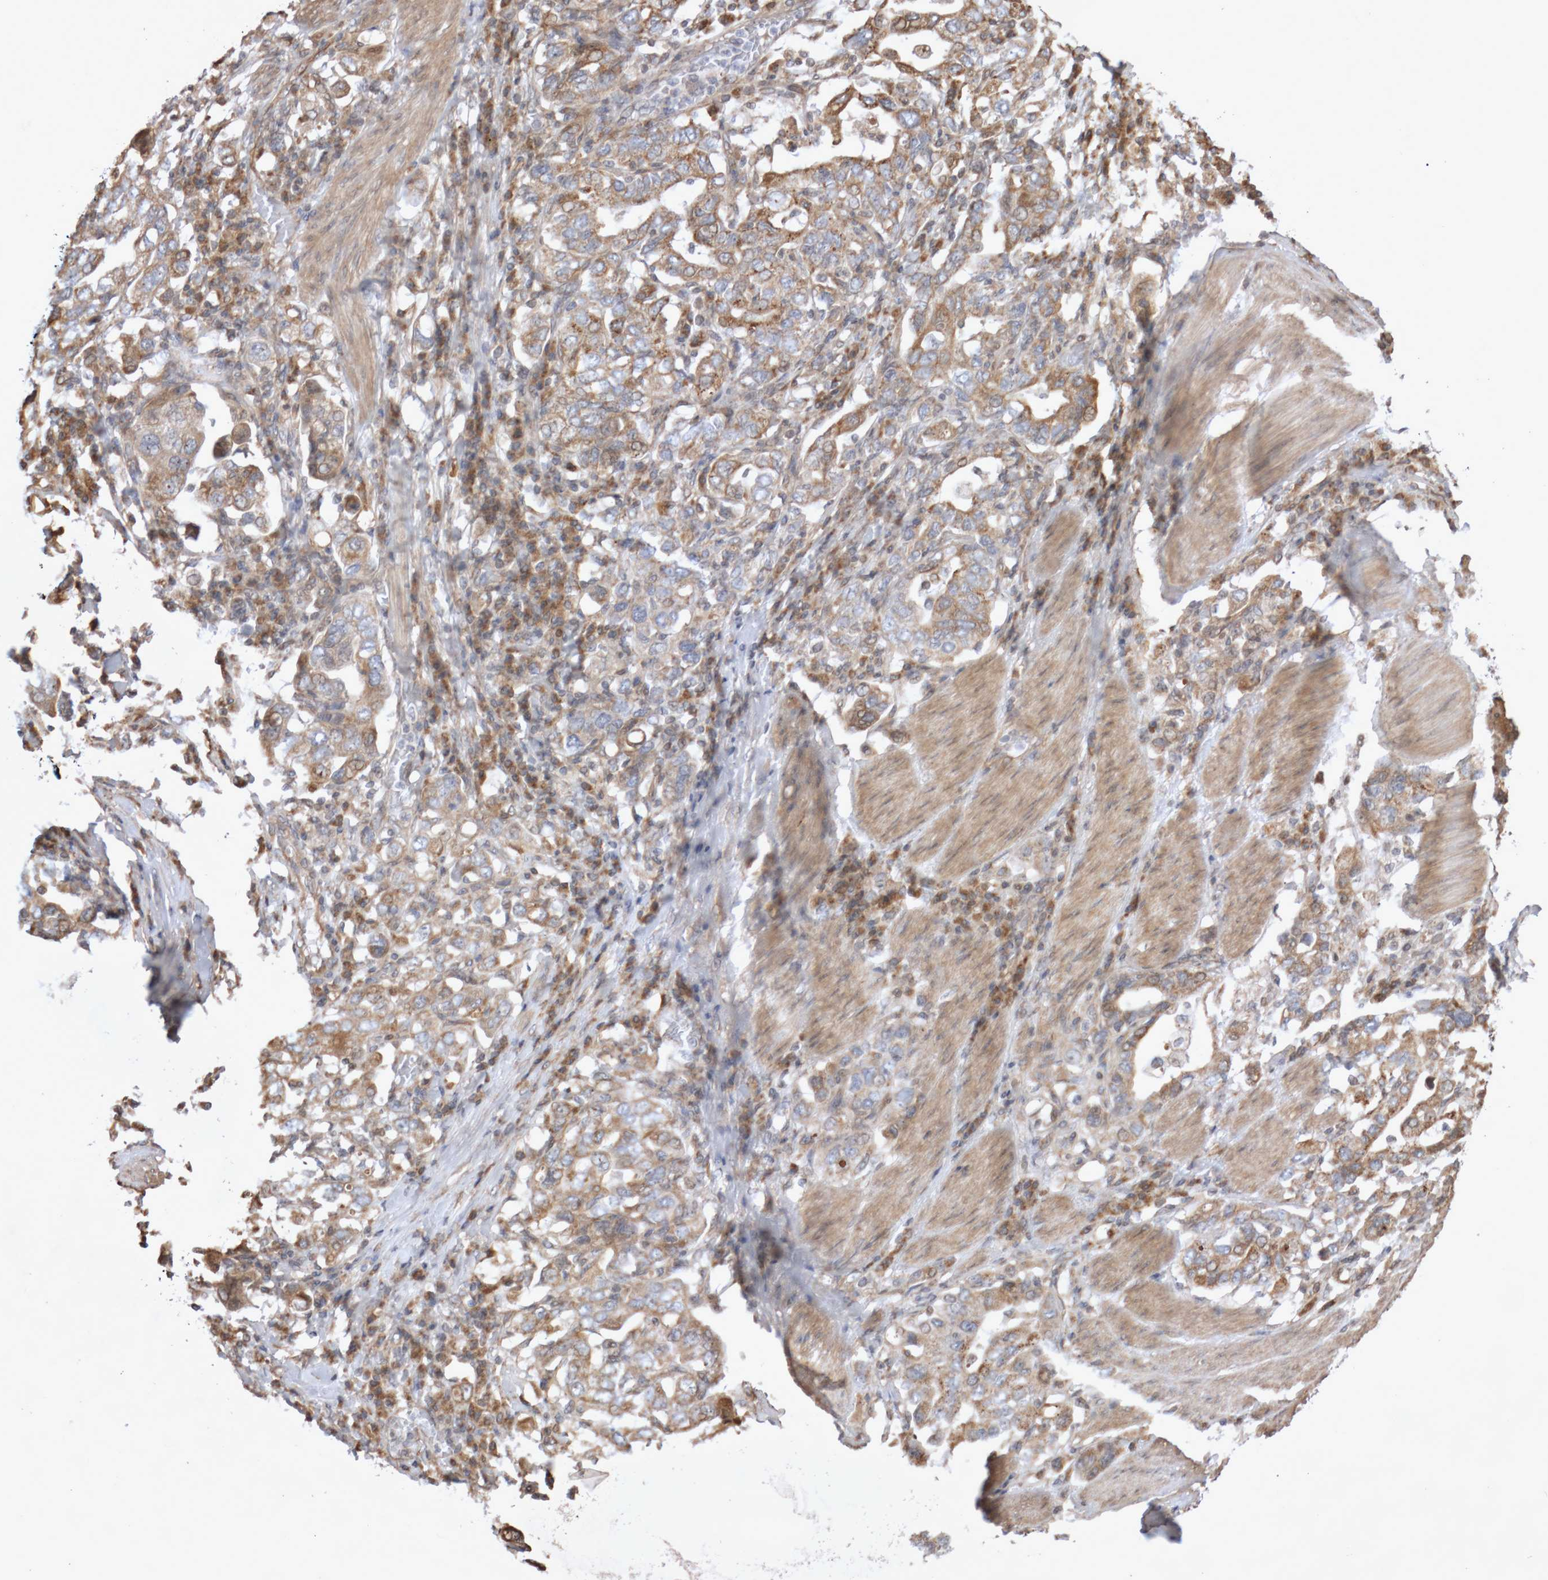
{"staining": {"intensity": "moderate", "quantity": ">75%", "location": "cytoplasmic/membranous"}, "tissue": "stomach cancer", "cell_type": "Tumor cells", "image_type": "cancer", "snomed": [{"axis": "morphology", "description": "Adenocarcinoma, NOS"}, {"axis": "topography", "description": "Stomach, upper"}], "caption": "This is an image of immunohistochemistry (IHC) staining of stomach cancer (adenocarcinoma), which shows moderate positivity in the cytoplasmic/membranous of tumor cells.", "gene": "DPH7", "patient": {"sex": "male", "age": 62}}